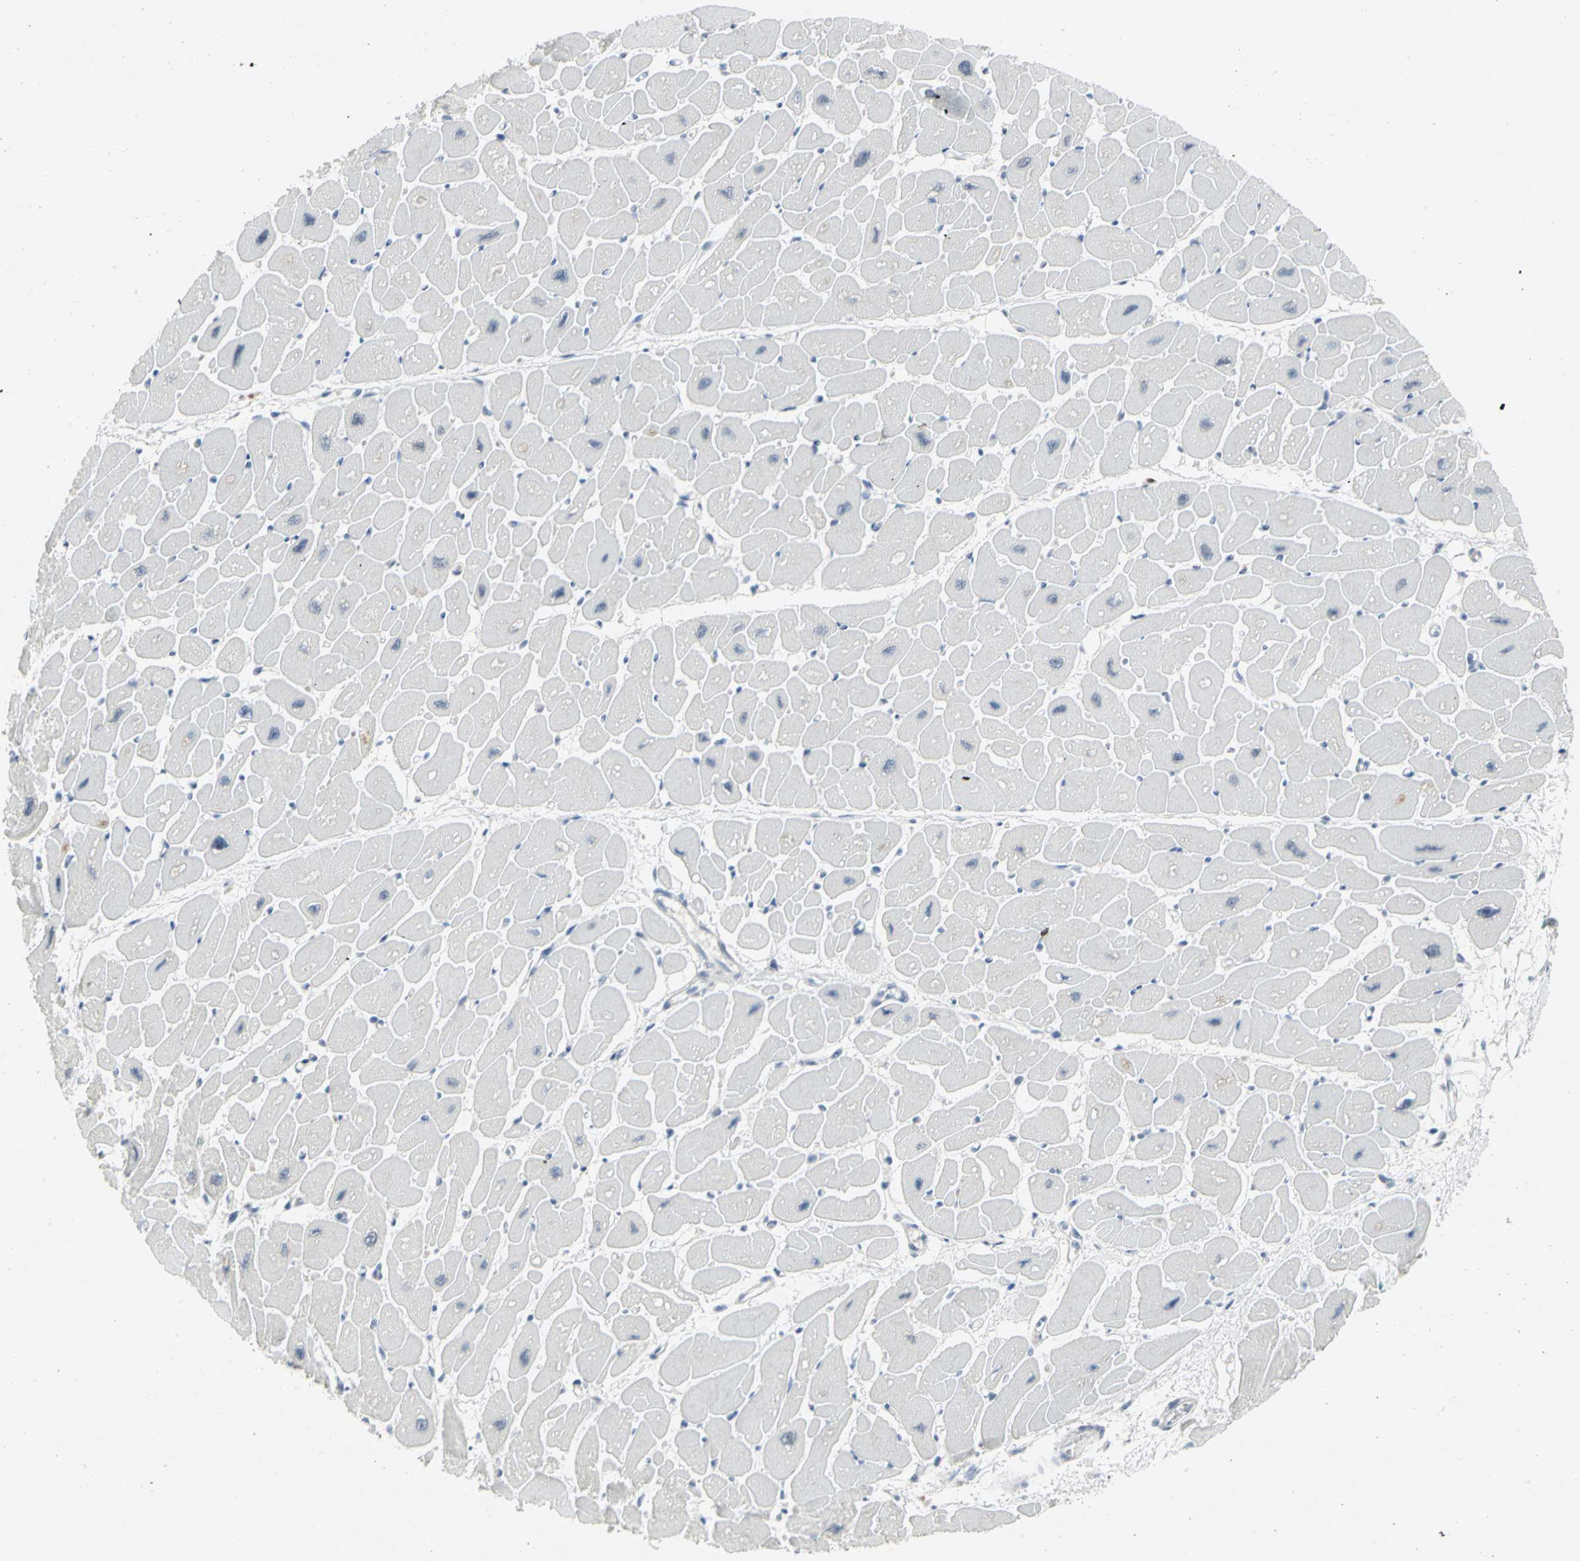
{"staining": {"intensity": "weak", "quantity": "<25%", "location": "nuclear"}, "tissue": "heart muscle", "cell_type": "Cardiomyocytes", "image_type": "normal", "snomed": [{"axis": "morphology", "description": "Normal tissue, NOS"}, {"axis": "topography", "description": "Heart"}], "caption": "Protein analysis of normal heart muscle reveals no significant expression in cardiomyocytes. (Stains: DAB (3,3'-diaminobenzidine) immunohistochemistry with hematoxylin counter stain, Microscopy: brightfield microscopy at high magnification).", "gene": "RPA1", "patient": {"sex": "female", "age": 54}}